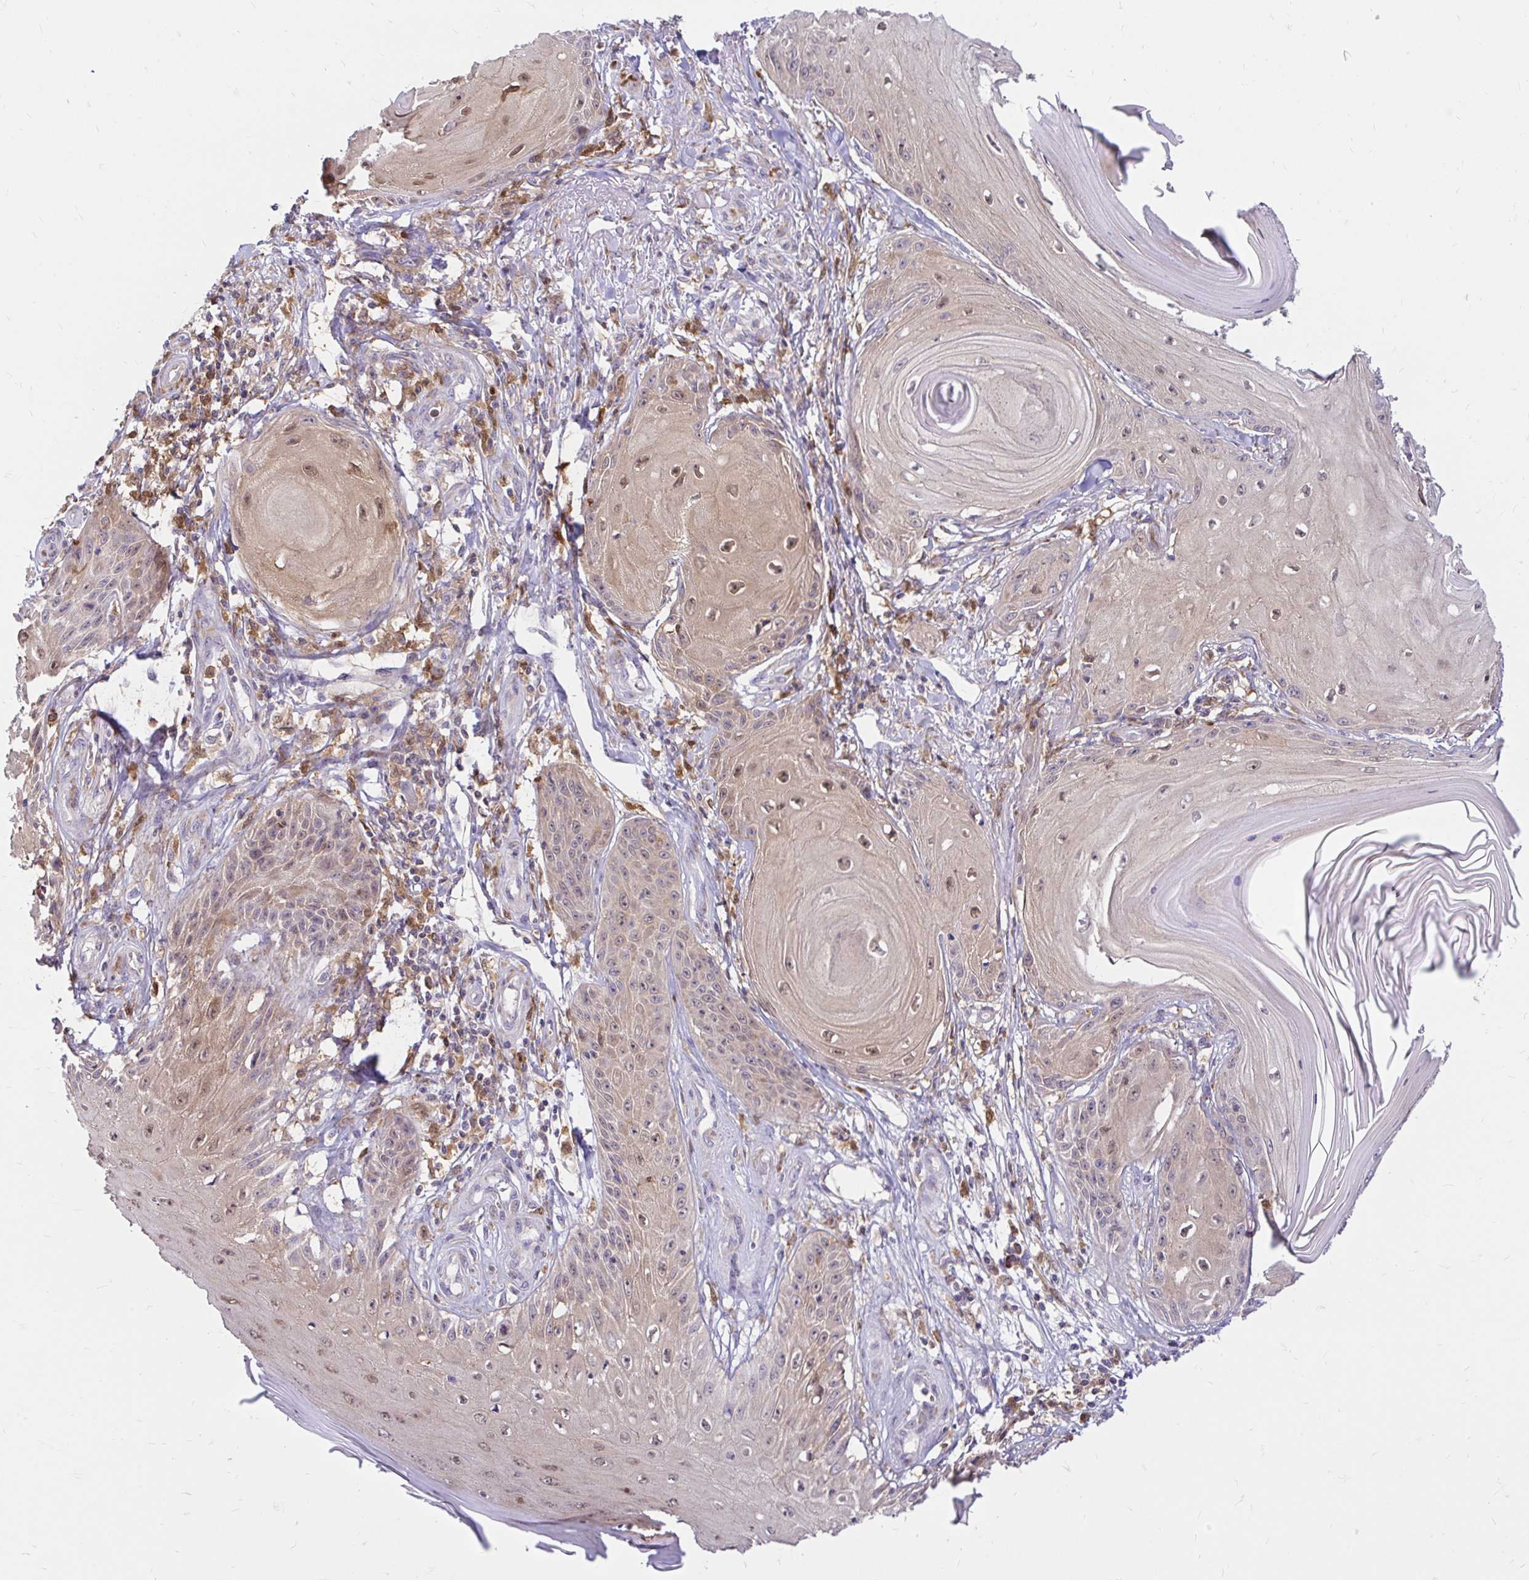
{"staining": {"intensity": "weak", "quantity": ">75%", "location": "cytoplasmic/membranous,nuclear"}, "tissue": "skin cancer", "cell_type": "Tumor cells", "image_type": "cancer", "snomed": [{"axis": "morphology", "description": "Squamous cell carcinoma, NOS"}, {"axis": "topography", "description": "Skin"}], "caption": "Approximately >75% of tumor cells in squamous cell carcinoma (skin) show weak cytoplasmic/membranous and nuclear protein expression as visualized by brown immunohistochemical staining.", "gene": "PYCARD", "patient": {"sex": "female", "age": 77}}